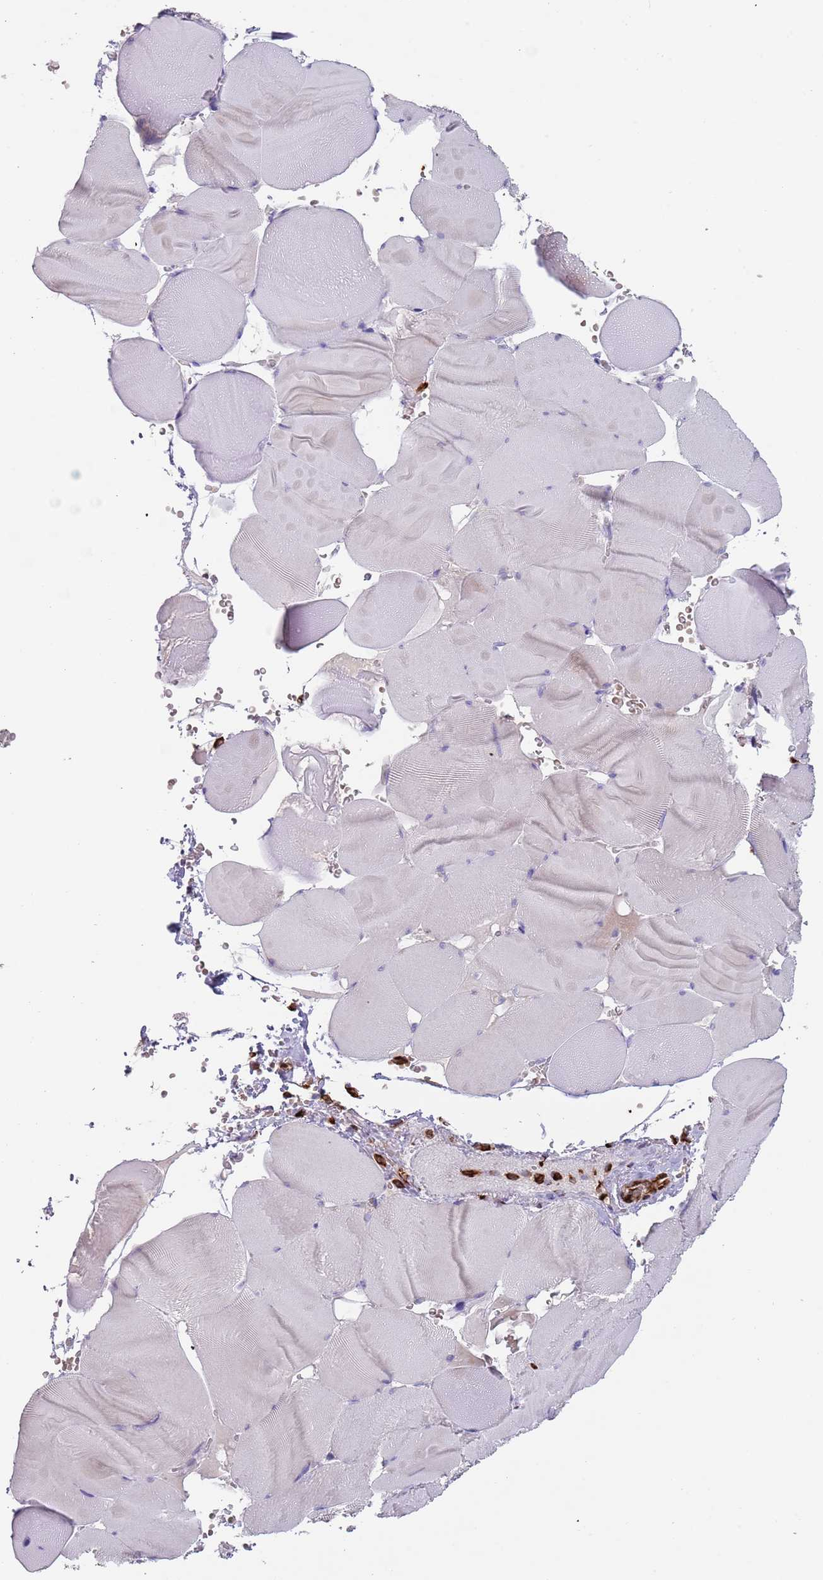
{"staining": {"intensity": "negative", "quantity": "none", "location": "none"}, "tissue": "skeletal muscle", "cell_type": "Myocytes", "image_type": "normal", "snomed": [{"axis": "morphology", "description": "Normal tissue, NOS"}, {"axis": "topography", "description": "Skeletal muscle"}], "caption": "Immunohistochemistry (IHC) of benign human skeletal muscle displays no staining in myocytes.", "gene": "TMEM251", "patient": {"sex": "male", "age": 62}}